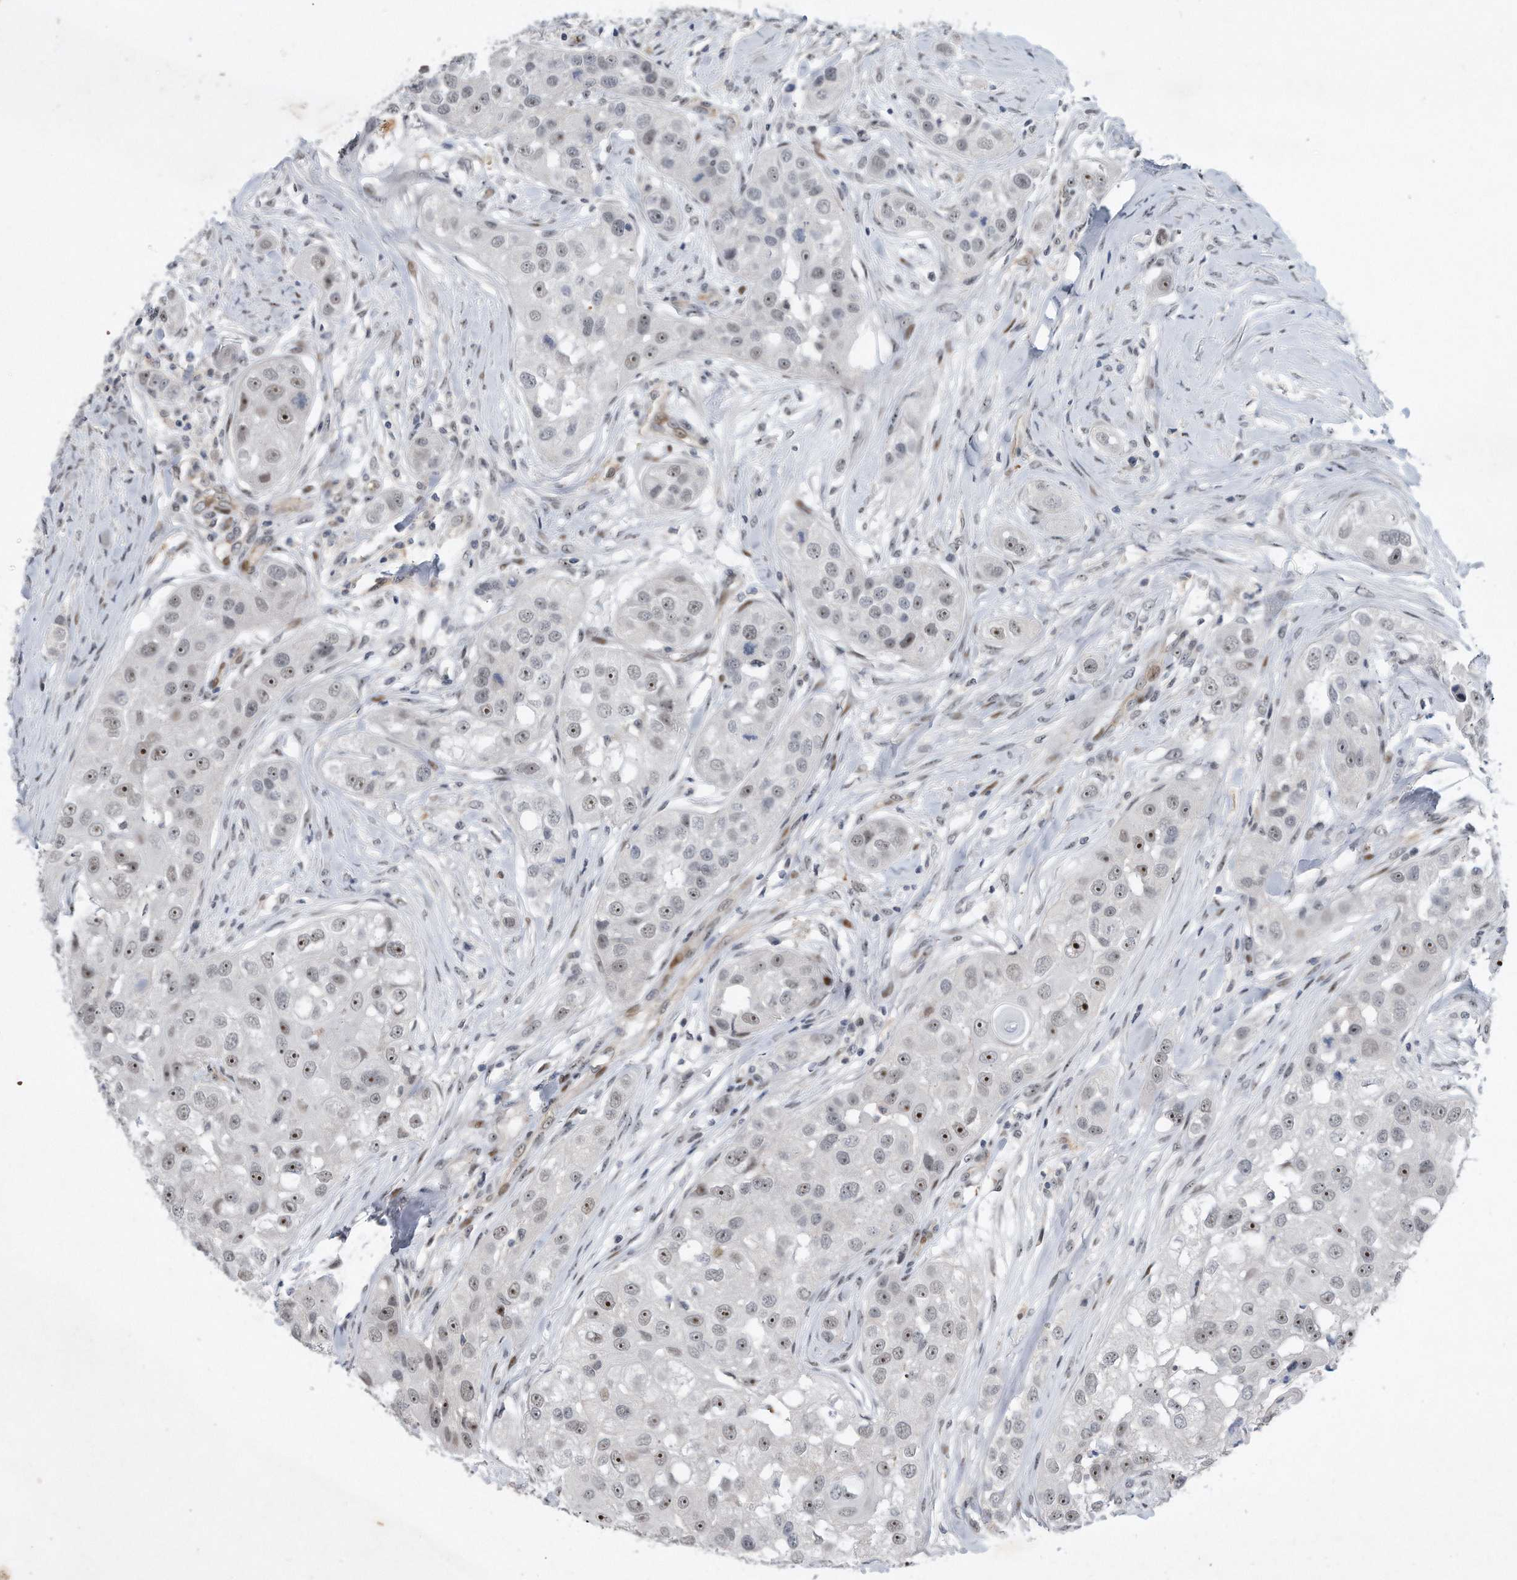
{"staining": {"intensity": "moderate", "quantity": "25%-75%", "location": "nuclear"}, "tissue": "head and neck cancer", "cell_type": "Tumor cells", "image_type": "cancer", "snomed": [{"axis": "morphology", "description": "Normal tissue, NOS"}, {"axis": "morphology", "description": "Squamous cell carcinoma, NOS"}, {"axis": "topography", "description": "Skeletal muscle"}, {"axis": "topography", "description": "Head-Neck"}], "caption": "Immunohistochemical staining of human head and neck cancer (squamous cell carcinoma) exhibits medium levels of moderate nuclear protein positivity in approximately 25%-75% of tumor cells.", "gene": "PGBD2", "patient": {"sex": "male", "age": 51}}